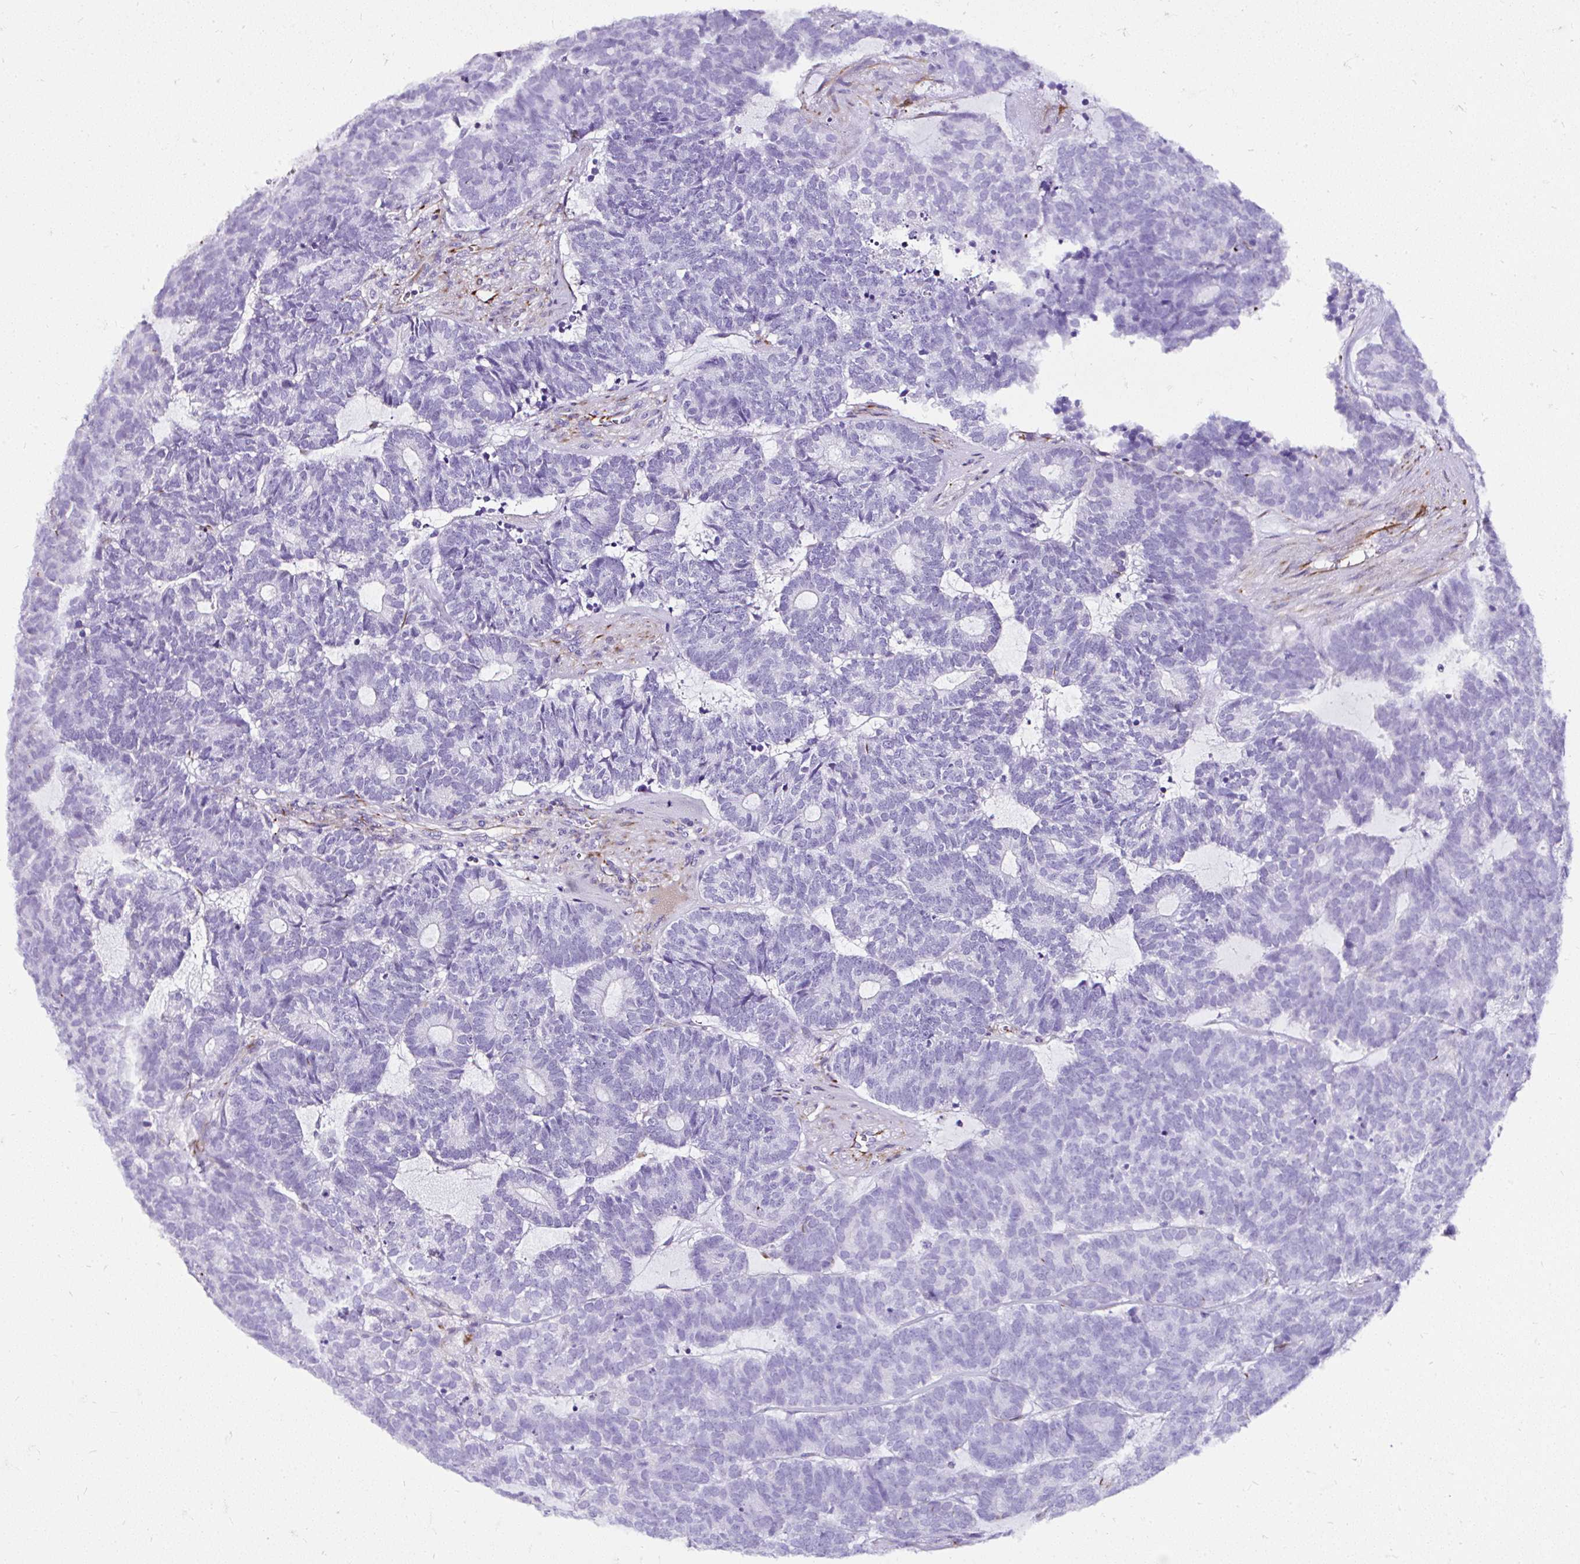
{"staining": {"intensity": "negative", "quantity": "none", "location": "none"}, "tissue": "head and neck cancer", "cell_type": "Tumor cells", "image_type": "cancer", "snomed": [{"axis": "morphology", "description": "Adenocarcinoma, NOS"}, {"axis": "topography", "description": "Head-Neck"}], "caption": "DAB immunohistochemical staining of human head and neck cancer (adenocarcinoma) shows no significant staining in tumor cells.", "gene": "DEPDC5", "patient": {"sex": "female", "age": 81}}